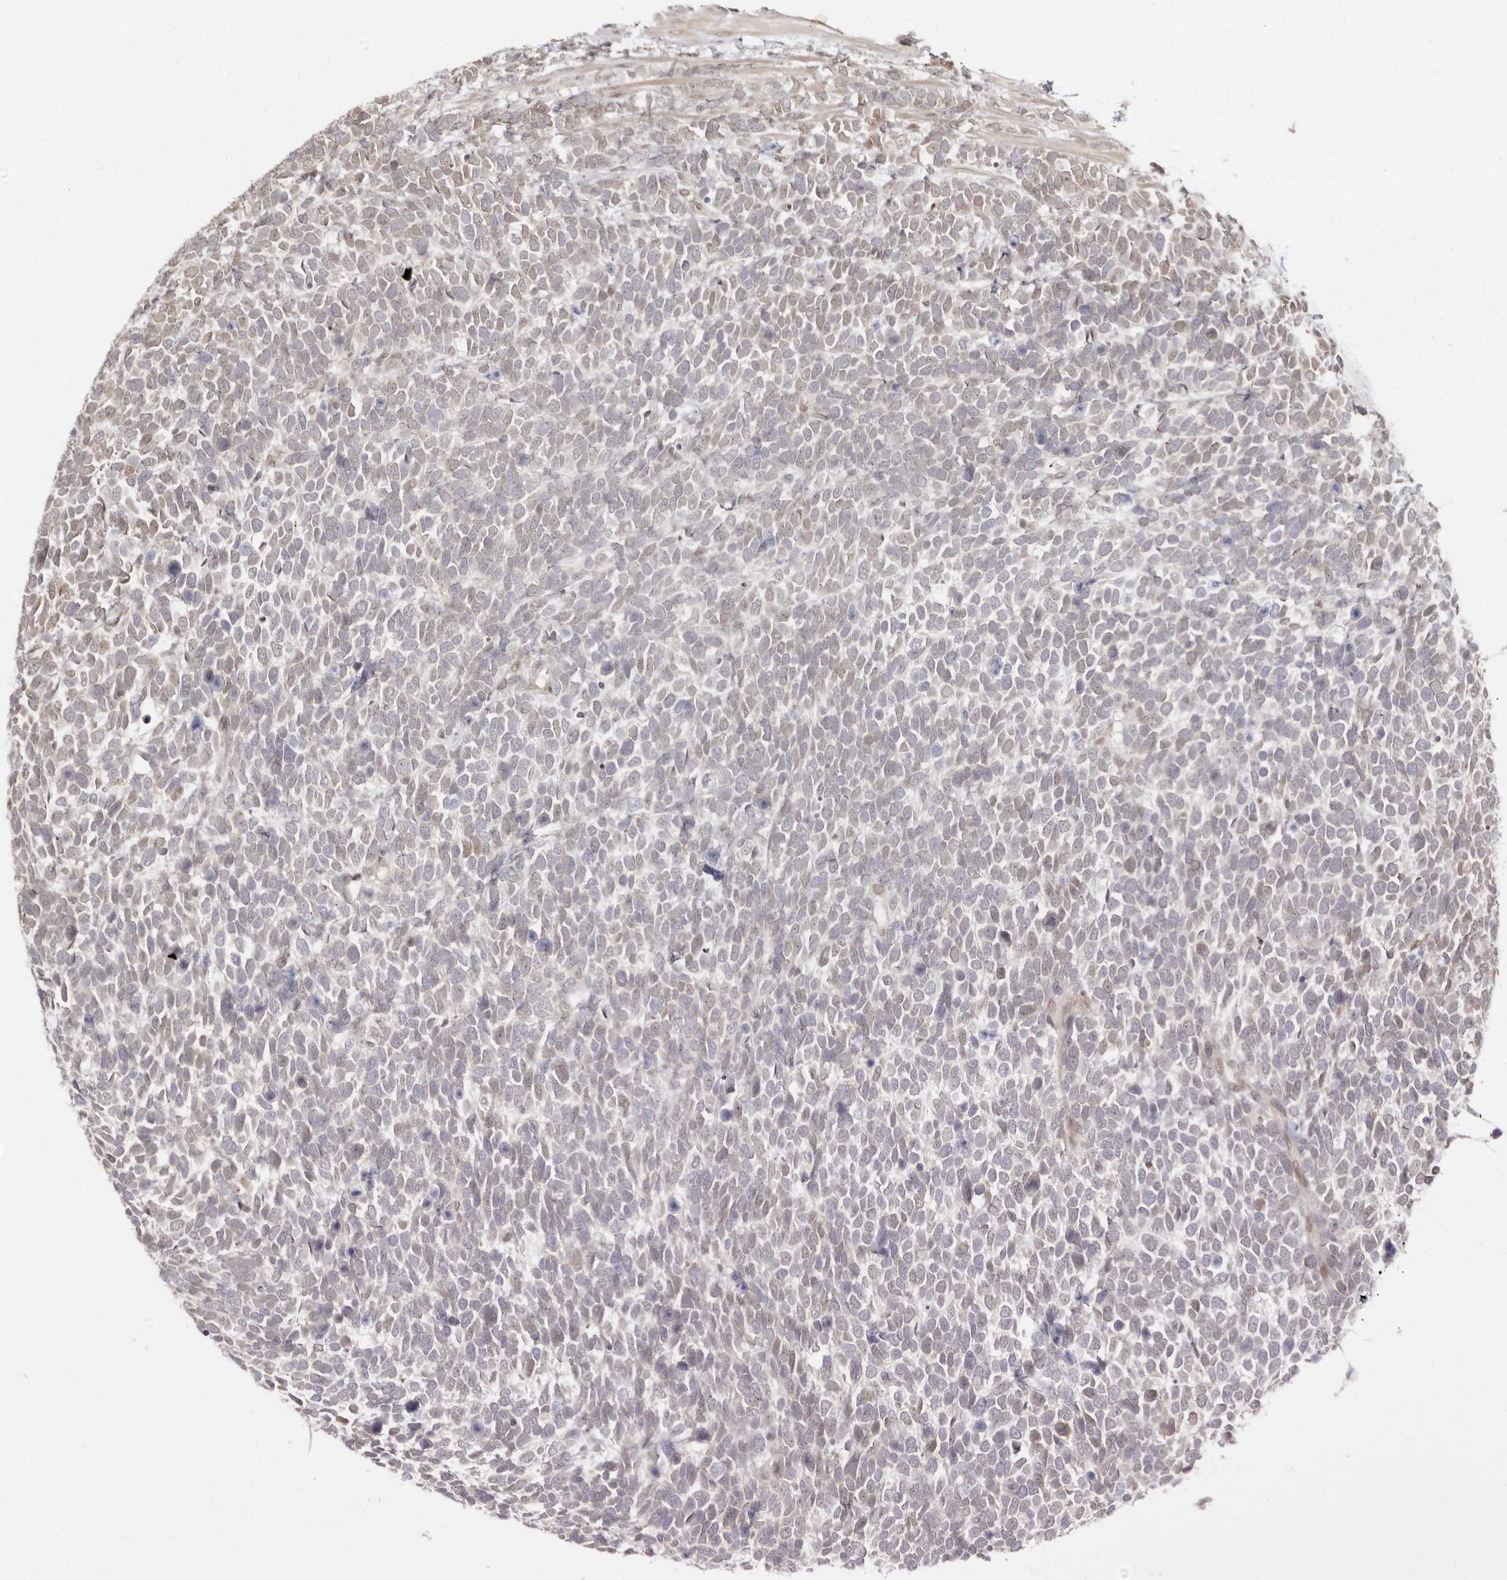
{"staining": {"intensity": "moderate", "quantity": "<25%", "location": "nuclear"}, "tissue": "urothelial cancer", "cell_type": "Tumor cells", "image_type": "cancer", "snomed": [{"axis": "morphology", "description": "Urothelial carcinoma, High grade"}, {"axis": "topography", "description": "Urinary bladder"}], "caption": "The immunohistochemical stain shows moderate nuclear staining in tumor cells of urothelial cancer tissue.", "gene": "LCORL", "patient": {"sex": "female", "age": 82}}